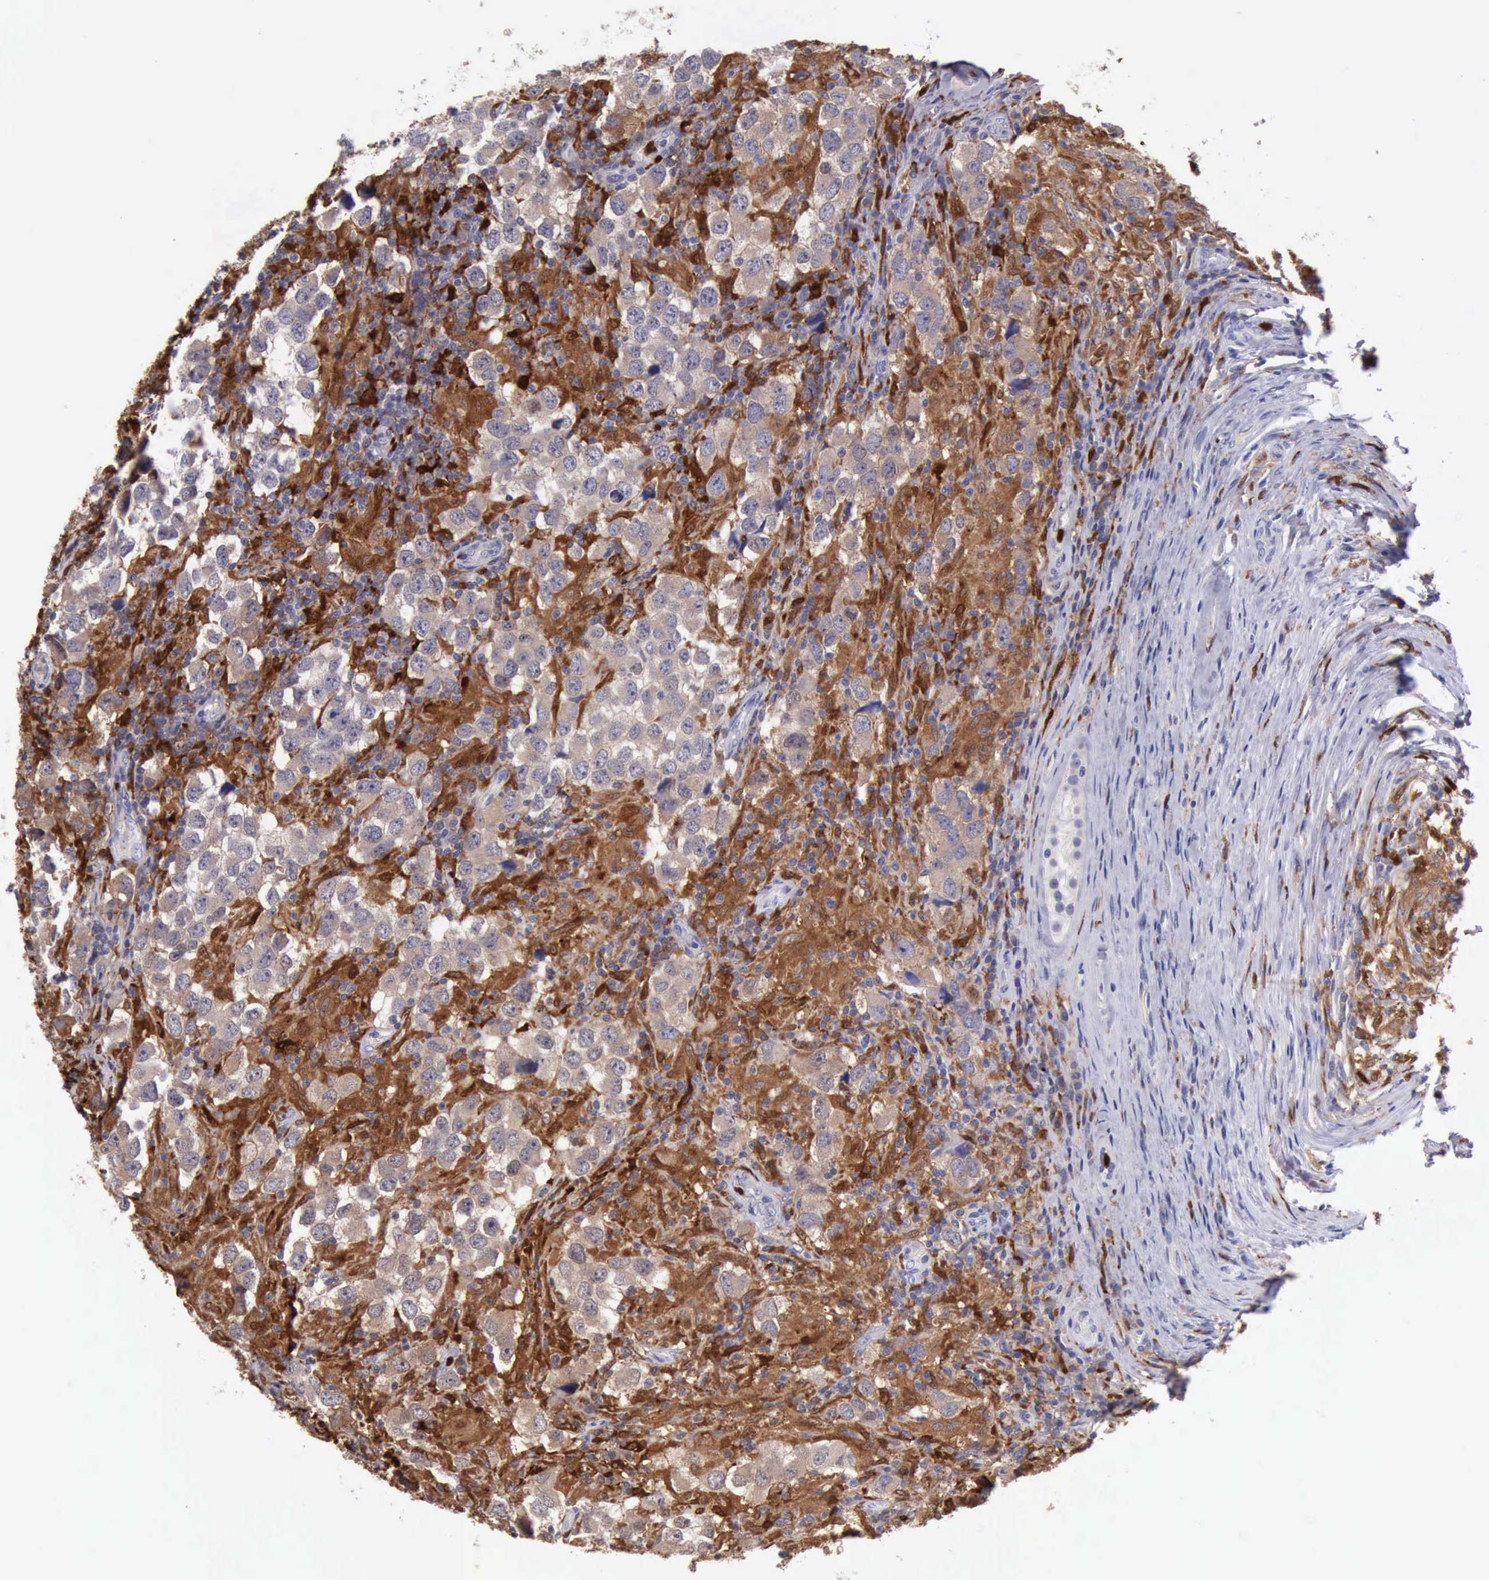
{"staining": {"intensity": "strong", "quantity": "25%-75%", "location": "cytoplasmic/membranous"}, "tissue": "testis cancer", "cell_type": "Tumor cells", "image_type": "cancer", "snomed": [{"axis": "morphology", "description": "Carcinoma, Embryonal, NOS"}, {"axis": "topography", "description": "Testis"}], "caption": "Immunohistochemistry (IHC) (DAB (3,3'-diaminobenzidine)) staining of testis embryonal carcinoma reveals strong cytoplasmic/membranous protein staining in approximately 25%-75% of tumor cells.", "gene": "CSTA", "patient": {"sex": "male", "age": 21}}